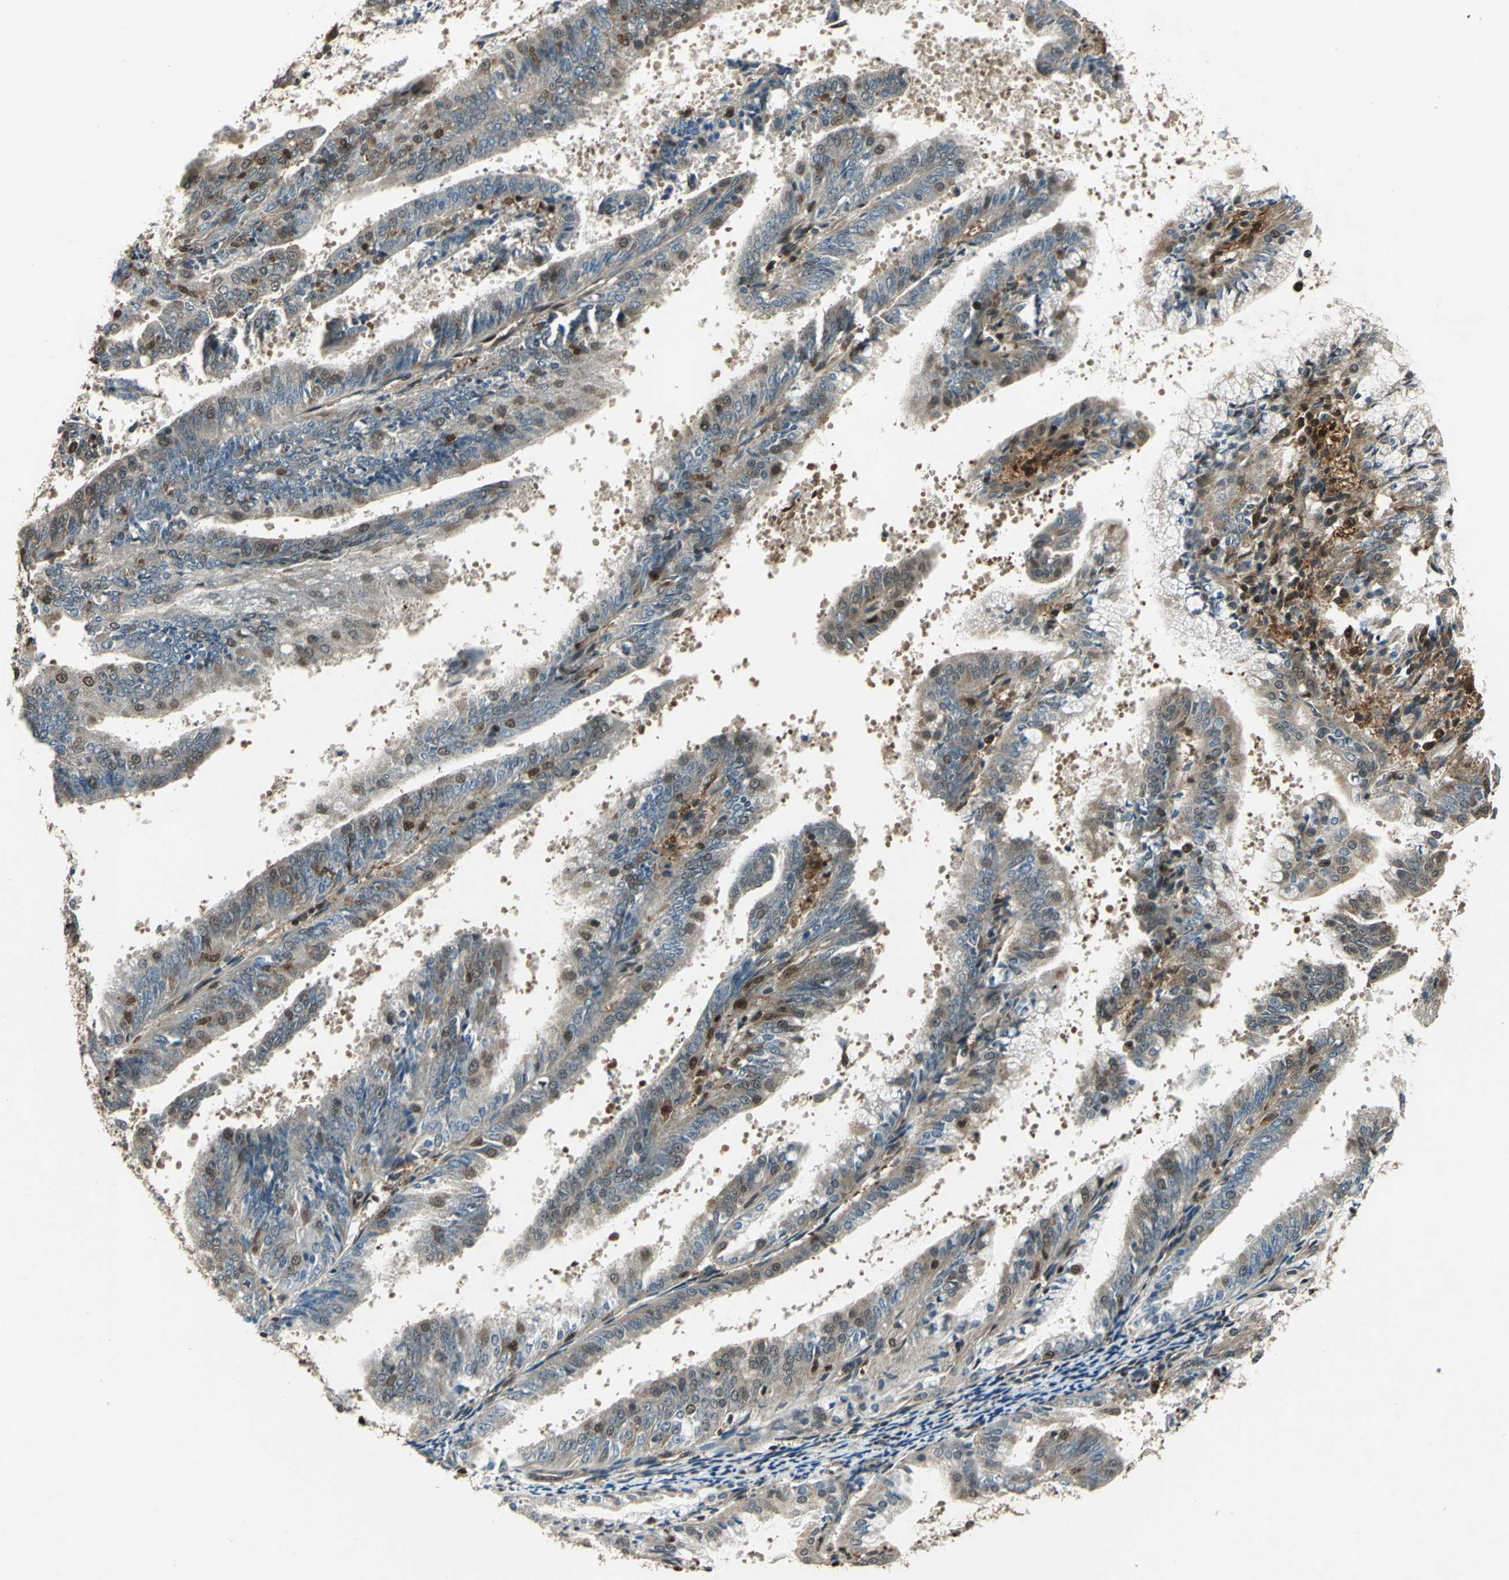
{"staining": {"intensity": "moderate", "quantity": "25%-75%", "location": "cytoplasmic/membranous,nuclear"}, "tissue": "endometrial cancer", "cell_type": "Tumor cells", "image_type": "cancer", "snomed": [{"axis": "morphology", "description": "Adenocarcinoma, NOS"}, {"axis": "topography", "description": "Endometrium"}], "caption": "Human endometrial cancer (adenocarcinoma) stained with a protein marker demonstrates moderate staining in tumor cells.", "gene": "PPP1R13L", "patient": {"sex": "female", "age": 63}}